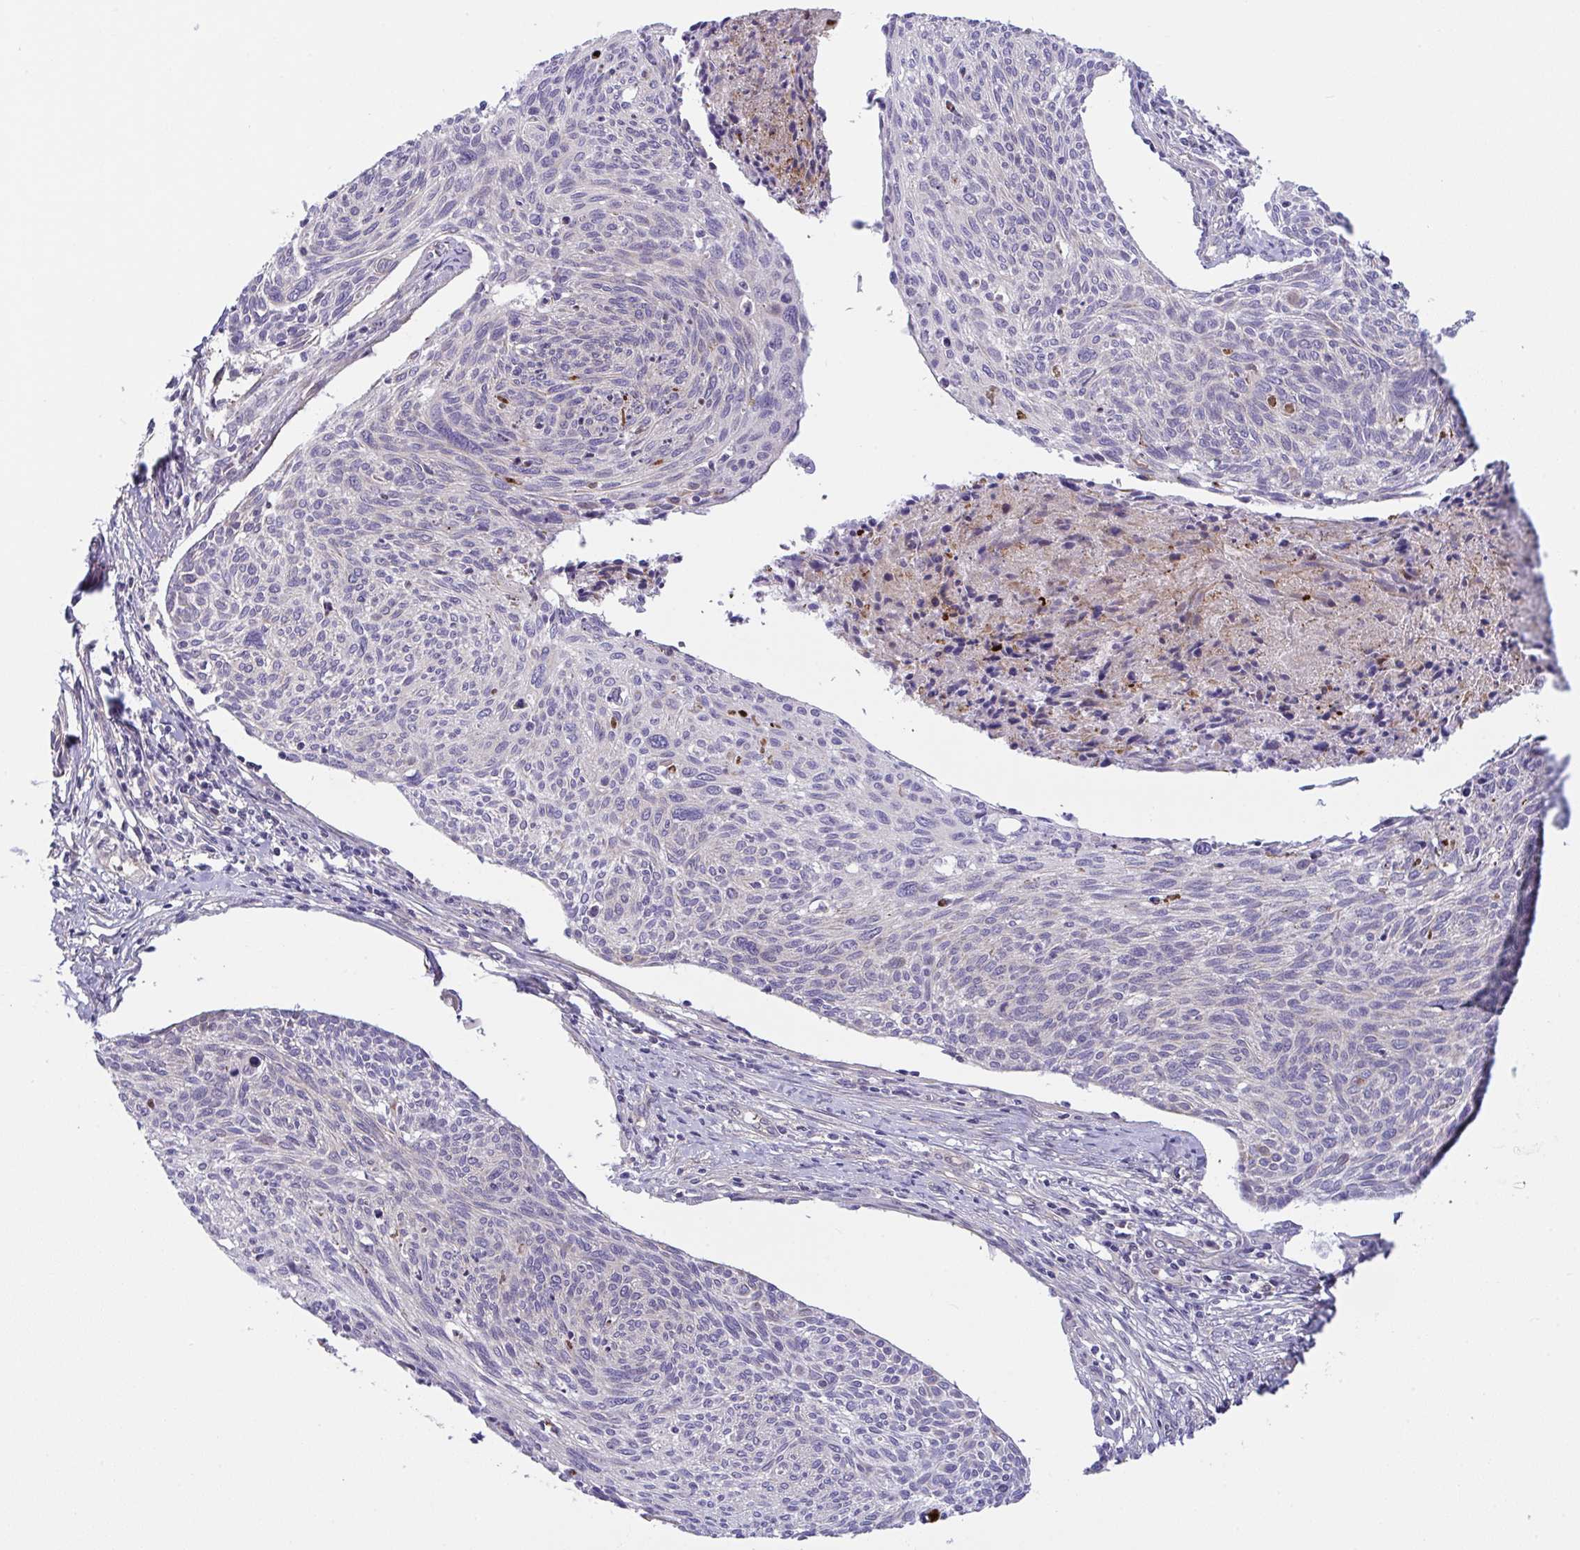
{"staining": {"intensity": "negative", "quantity": "none", "location": "none"}, "tissue": "cervical cancer", "cell_type": "Tumor cells", "image_type": "cancer", "snomed": [{"axis": "morphology", "description": "Squamous cell carcinoma, NOS"}, {"axis": "topography", "description": "Cervix"}], "caption": "Tumor cells show no significant expression in cervical squamous cell carcinoma.", "gene": "RHOXF1", "patient": {"sex": "female", "age": 49}}